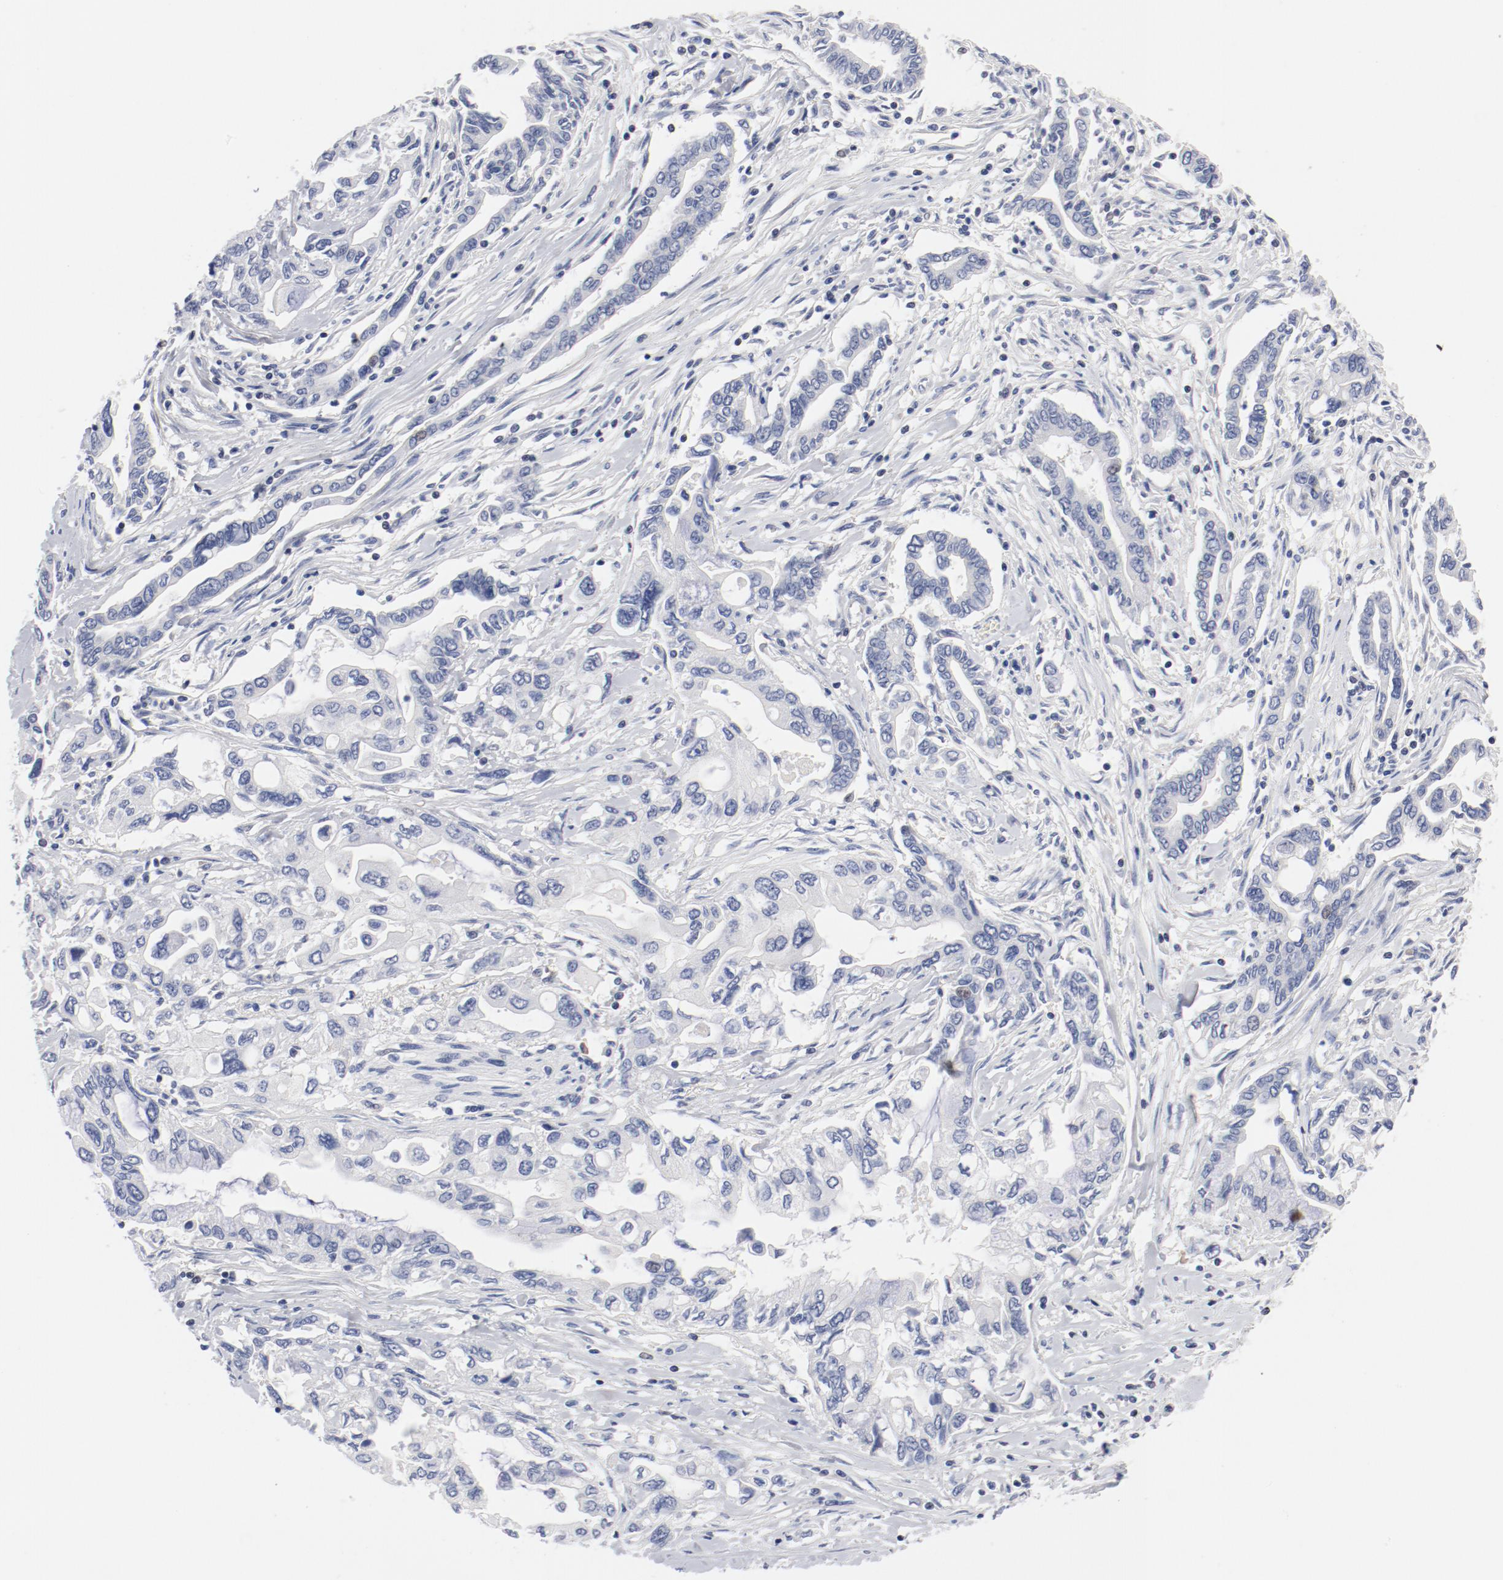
{"staining": {"intensity": "negative", "quantity": "none", "location": "none"}, "tissue": "pancreatic cancer", "cell_type": "Tumor cells", "image_type": "cancer", "snomed": [{"axis": "morphology", "description": "Adenocarcinoma, NOS"}, {"axis": "topography", "description": "Pancreas"}], "caption": "IHC of pancreatic cancer exhibits no staining in tumor cells.", "gene": "KCNK13", "patient": {"sex": "female", "age": 57}}